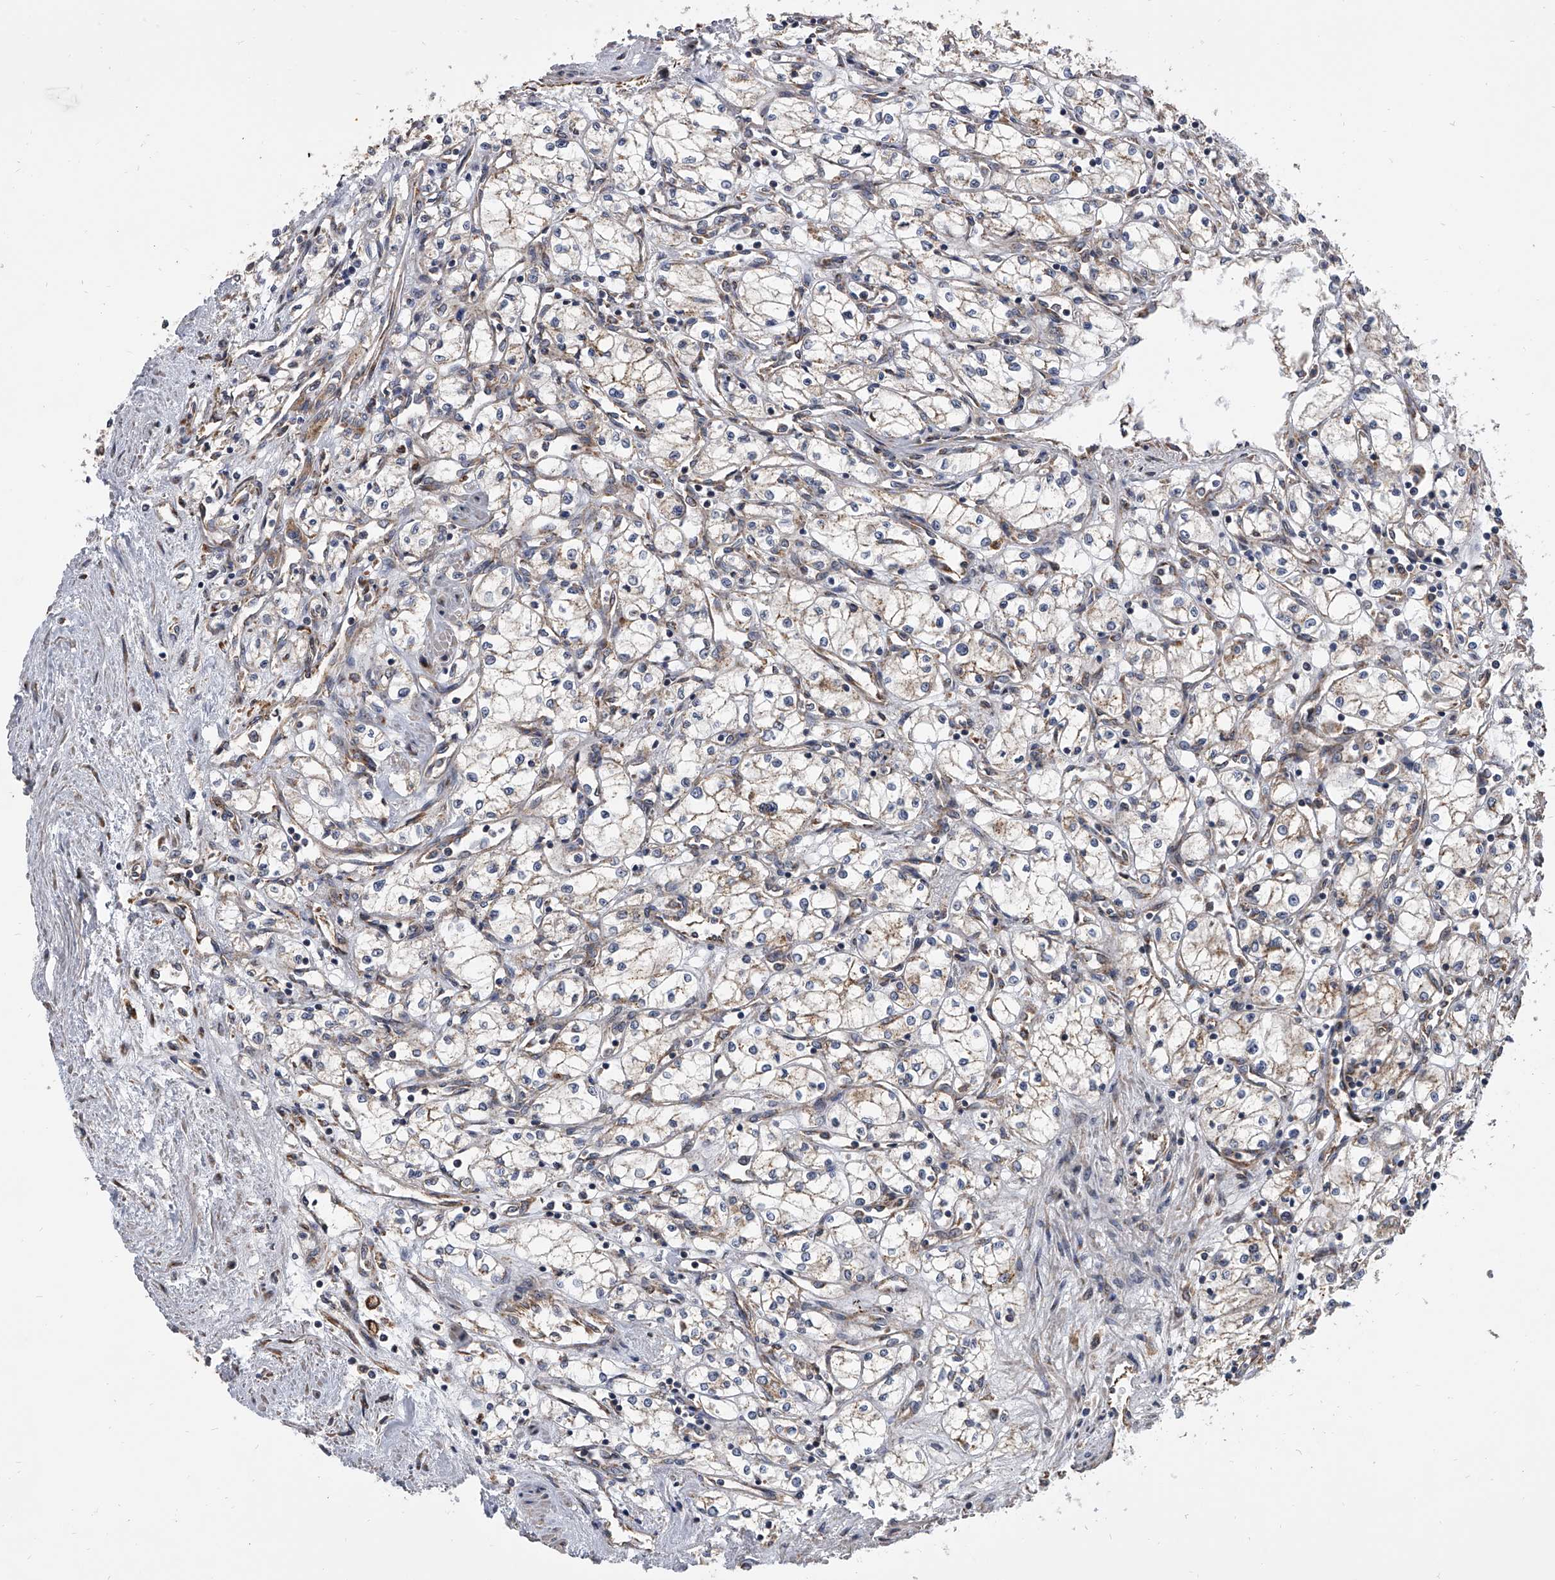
{"staining": {"intensity": "negative", "quantity": "none", "location": "none"}, "tissue": "renal cancer", "cell_type": "Tumor cells", "image_type": "cancer", "snomed": [{"axis": "morphology", "description": "Adenocarcinoma, NOS"}, {"axis": "topography", "description": "Kidney"}], "caption": "DAB immunohistochemical staining of human renal cancer (adenocarcinoma) demonstrates no significant positivity in tumor cells.", "gene": "EXOC4", "patient": {"sex": "male", "age": 59}}